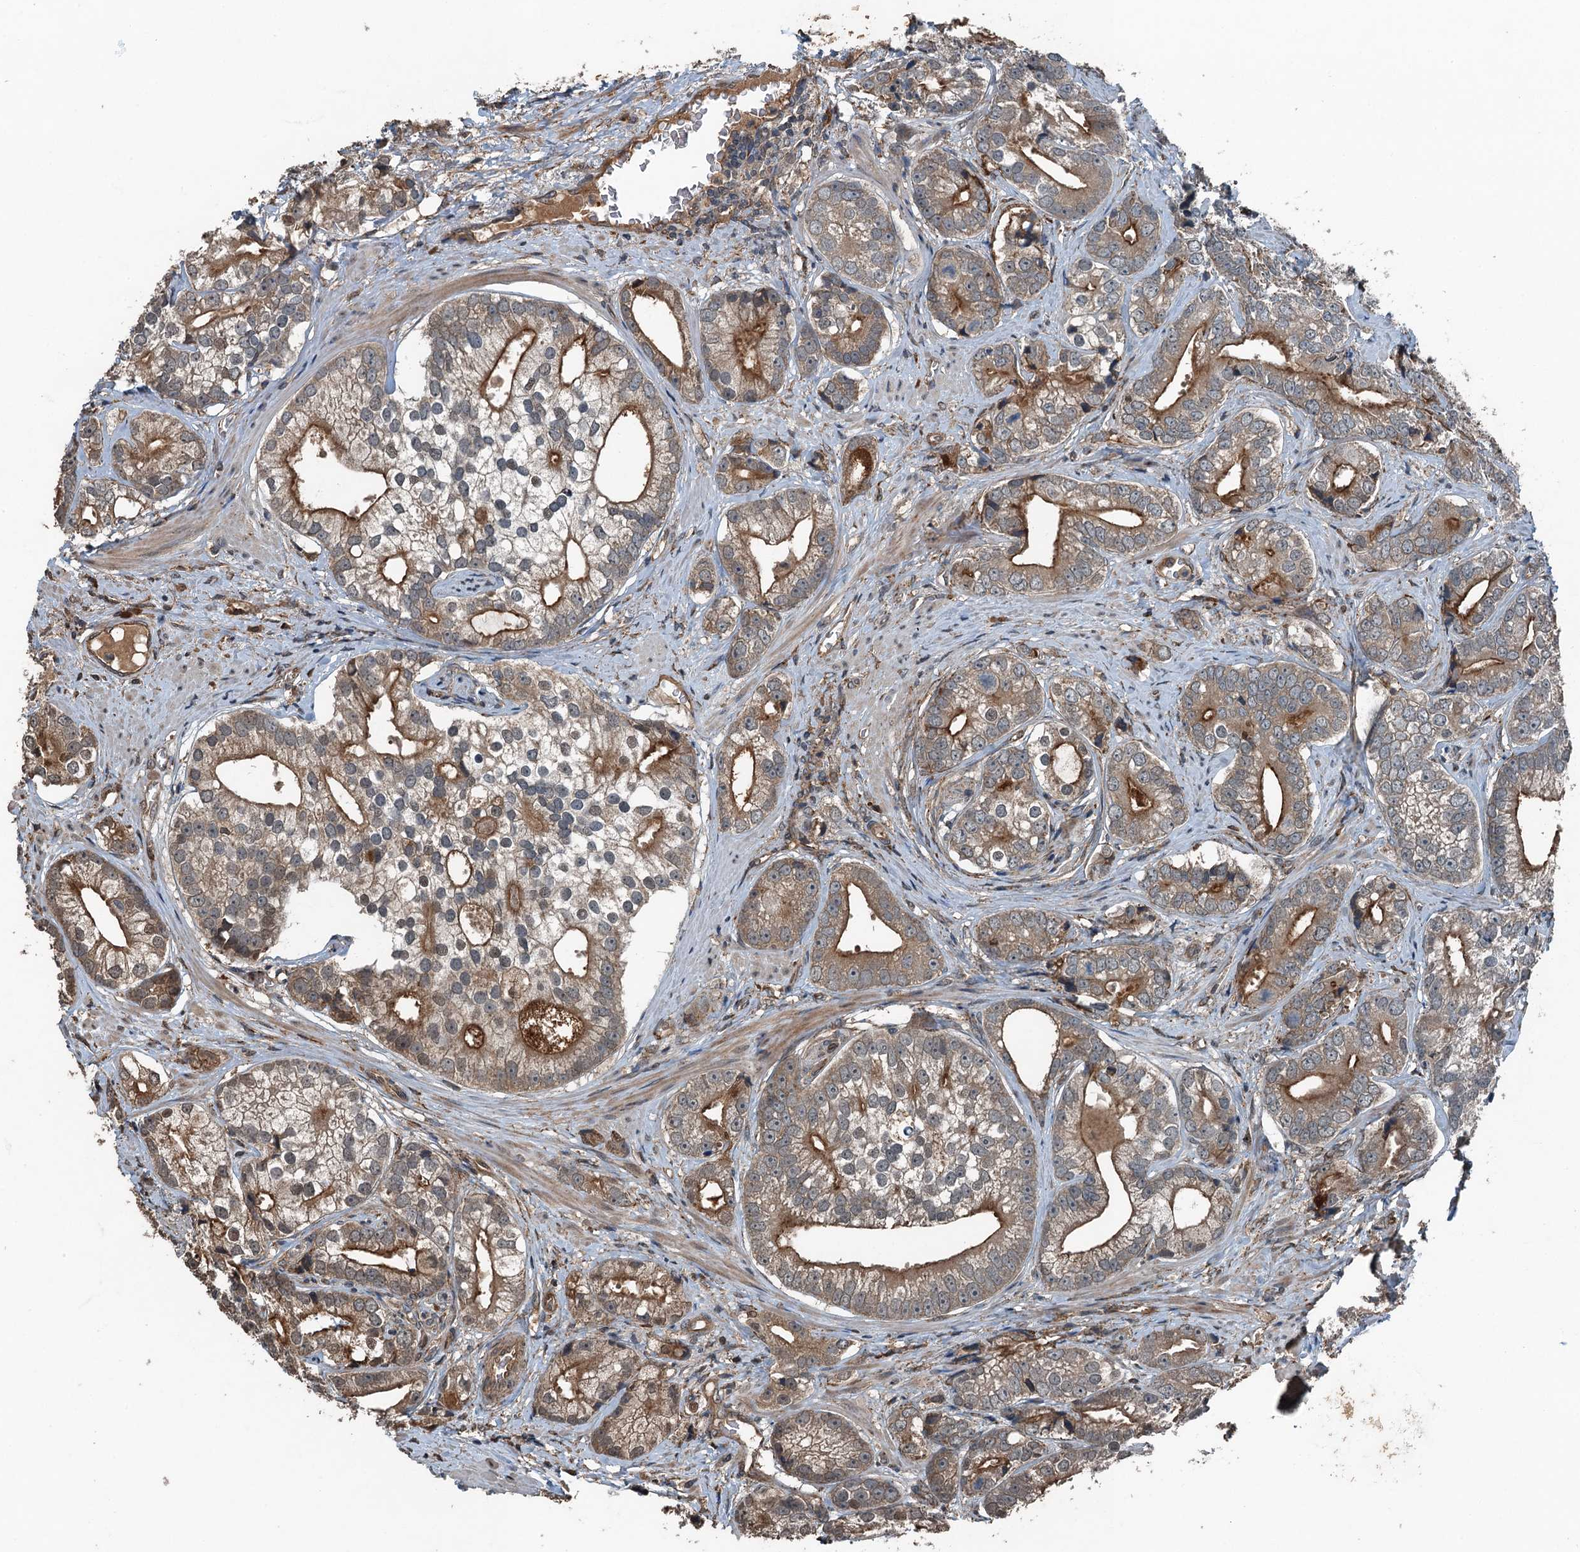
{"staining": {"intensity": "moderate", "quantity": ">75%", "location": "cytoplasmic/membranous"}, "tissue": "prostate cancer", "cell_type": "Tumor cells", "image_type": "cancer", "snomed": [{"axis": "morphology", "description": "Adenocarcinoma, High grade"}, {"axis": "topography", "description": "Prostate"}], "caption": "IHC photomicrograph of neoplastic tissue: human prostate cancer (adenocarcinoma (high-grade)) stained using immunohistochemistry (IHC) reveals medium levels of moderate protein expression localized specifically in the cytoplasmic/membranous of tumor cells, appearing as a cytoplasmic/membranous brown color.", "gene": "TCTN1", "patient": {"sex": "male", "age": 75}}